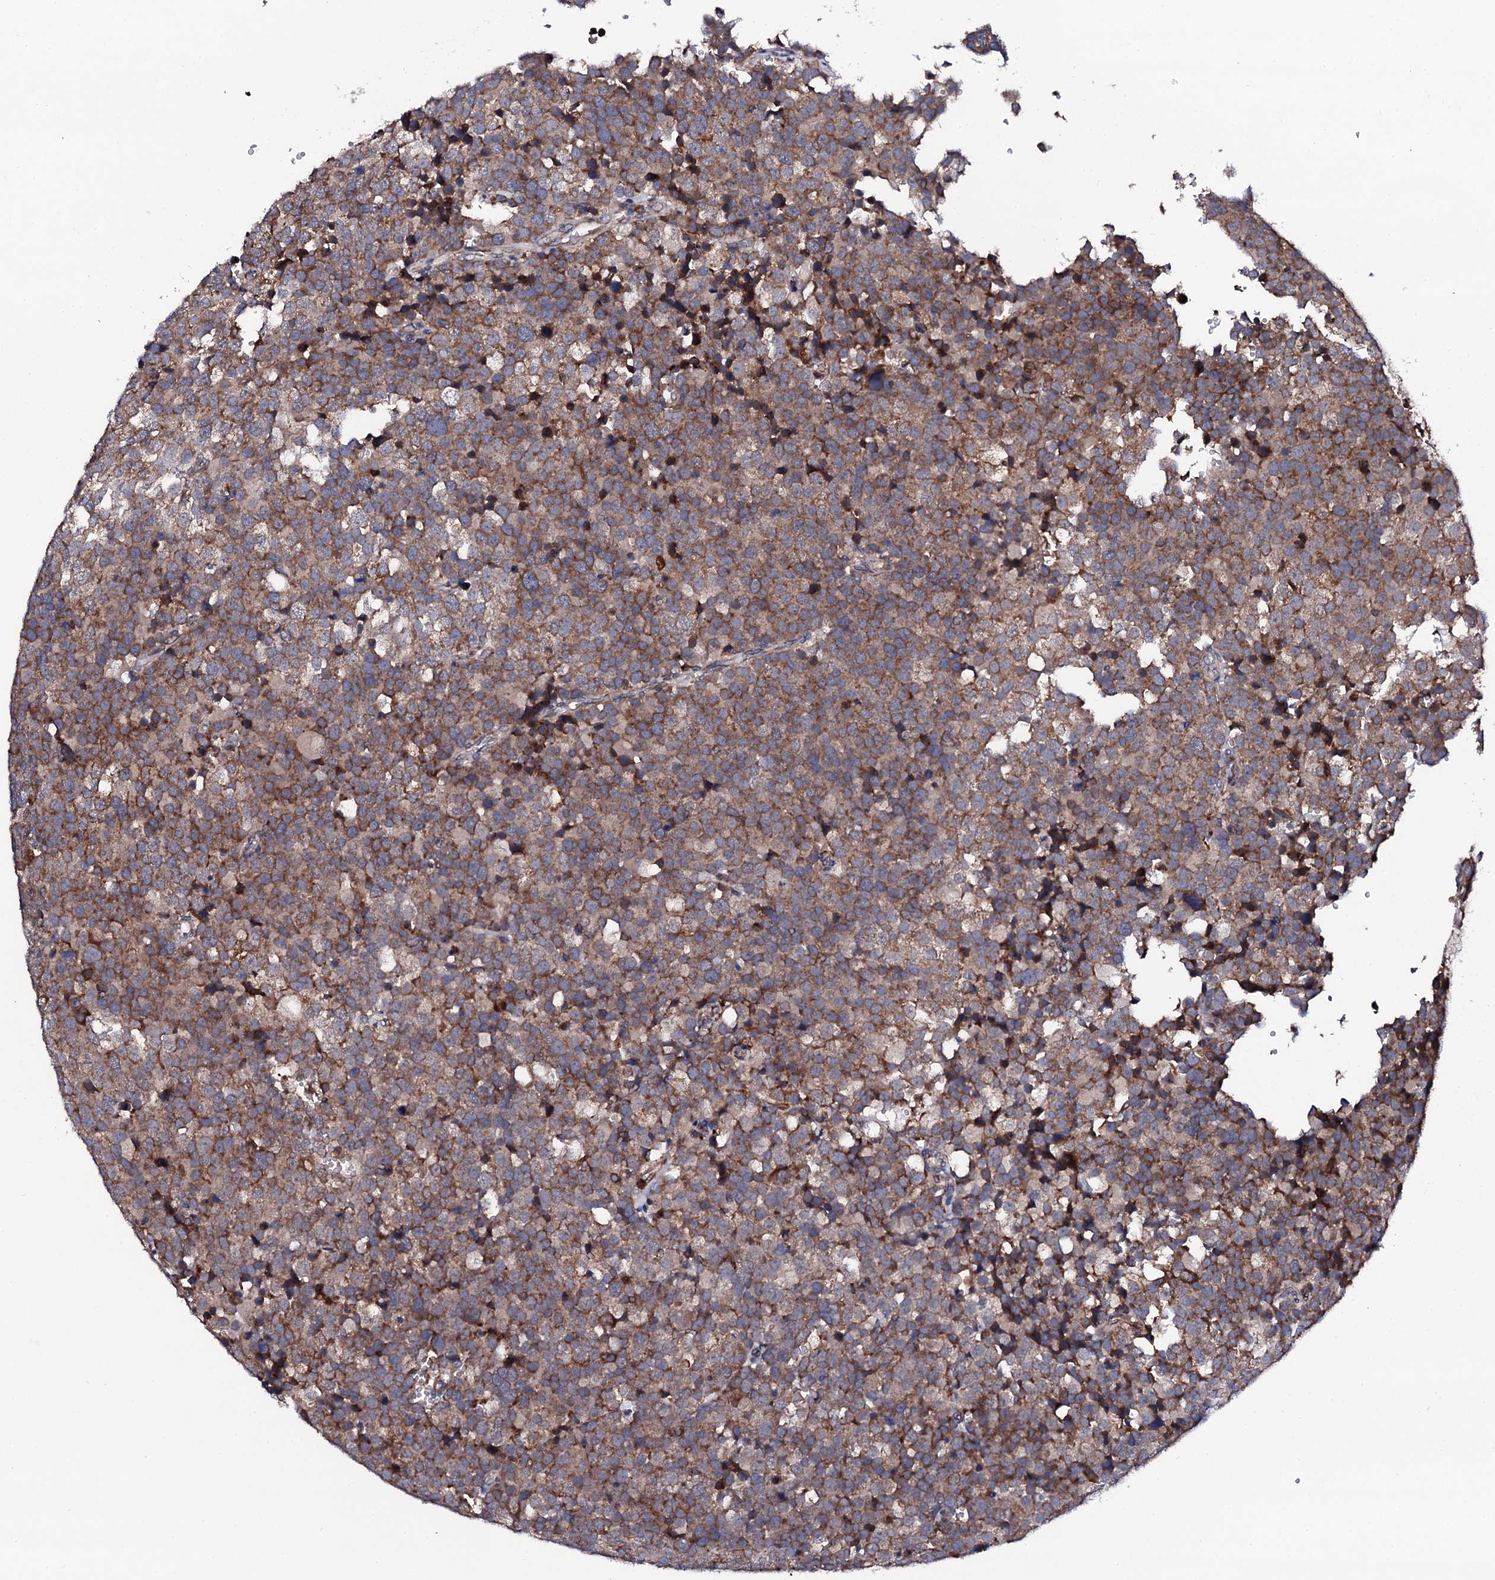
{"staining": {"intensity": "moderate", "quantity": ">75%", "location": "cytoplasmic/membranous"}, "tissue": "testis cancer", "cell_type": "Tumor cells", "image_type": "cancer", "snomed": [{"axis": "morphology", "description": "Seminoma, NOS"}, {"axis": "topography", "description": "Testis"}], "caption": "DAB immunohistochemical staining of human testis cancer demonstrates moderate cytoplasmic/membranous protein expression in about >75% of tumor cells.", "gene": "COG4", "patient": {"sex": "male", "age": 71}}